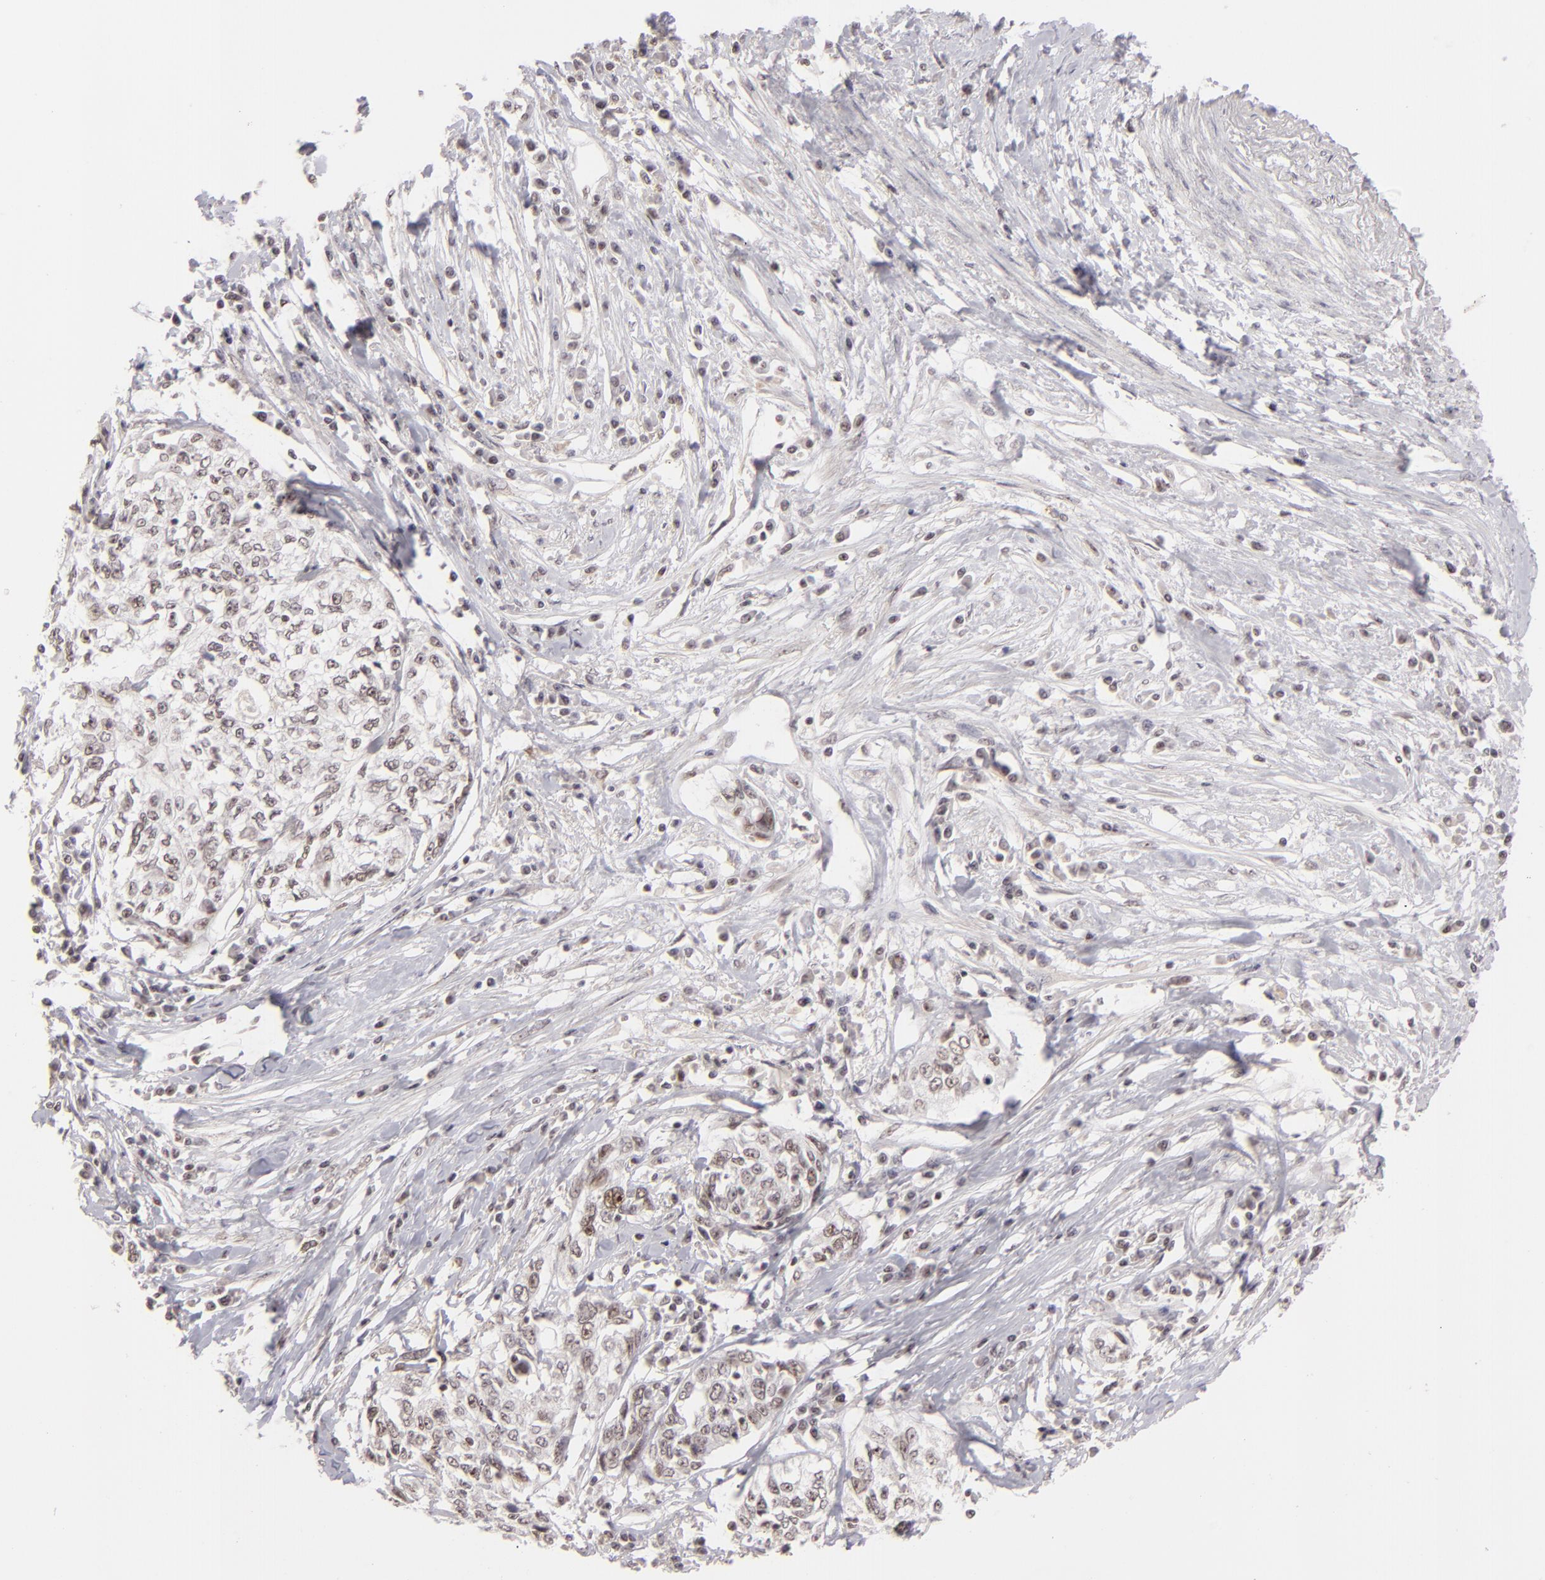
{"staining": {"intensity": "weak", "quantity": "25%-75%", "location": "nuclear"}, "tissue": "cervical cancer", "cell_type": "Tumor cells", "image_type": "cancer", "snomed": [{"axis": "morphology", "description": "Squamous cell carcinoma, NOS"}, {"axis": "topography", "description": "Cervix"}], "caption": "A brown stain shows weak nuclear expression of a protein in cervical squamous cell carcinoma tumor cells.", "gene": "DAXX", "patient": {"sex": "female", "age": 57}}